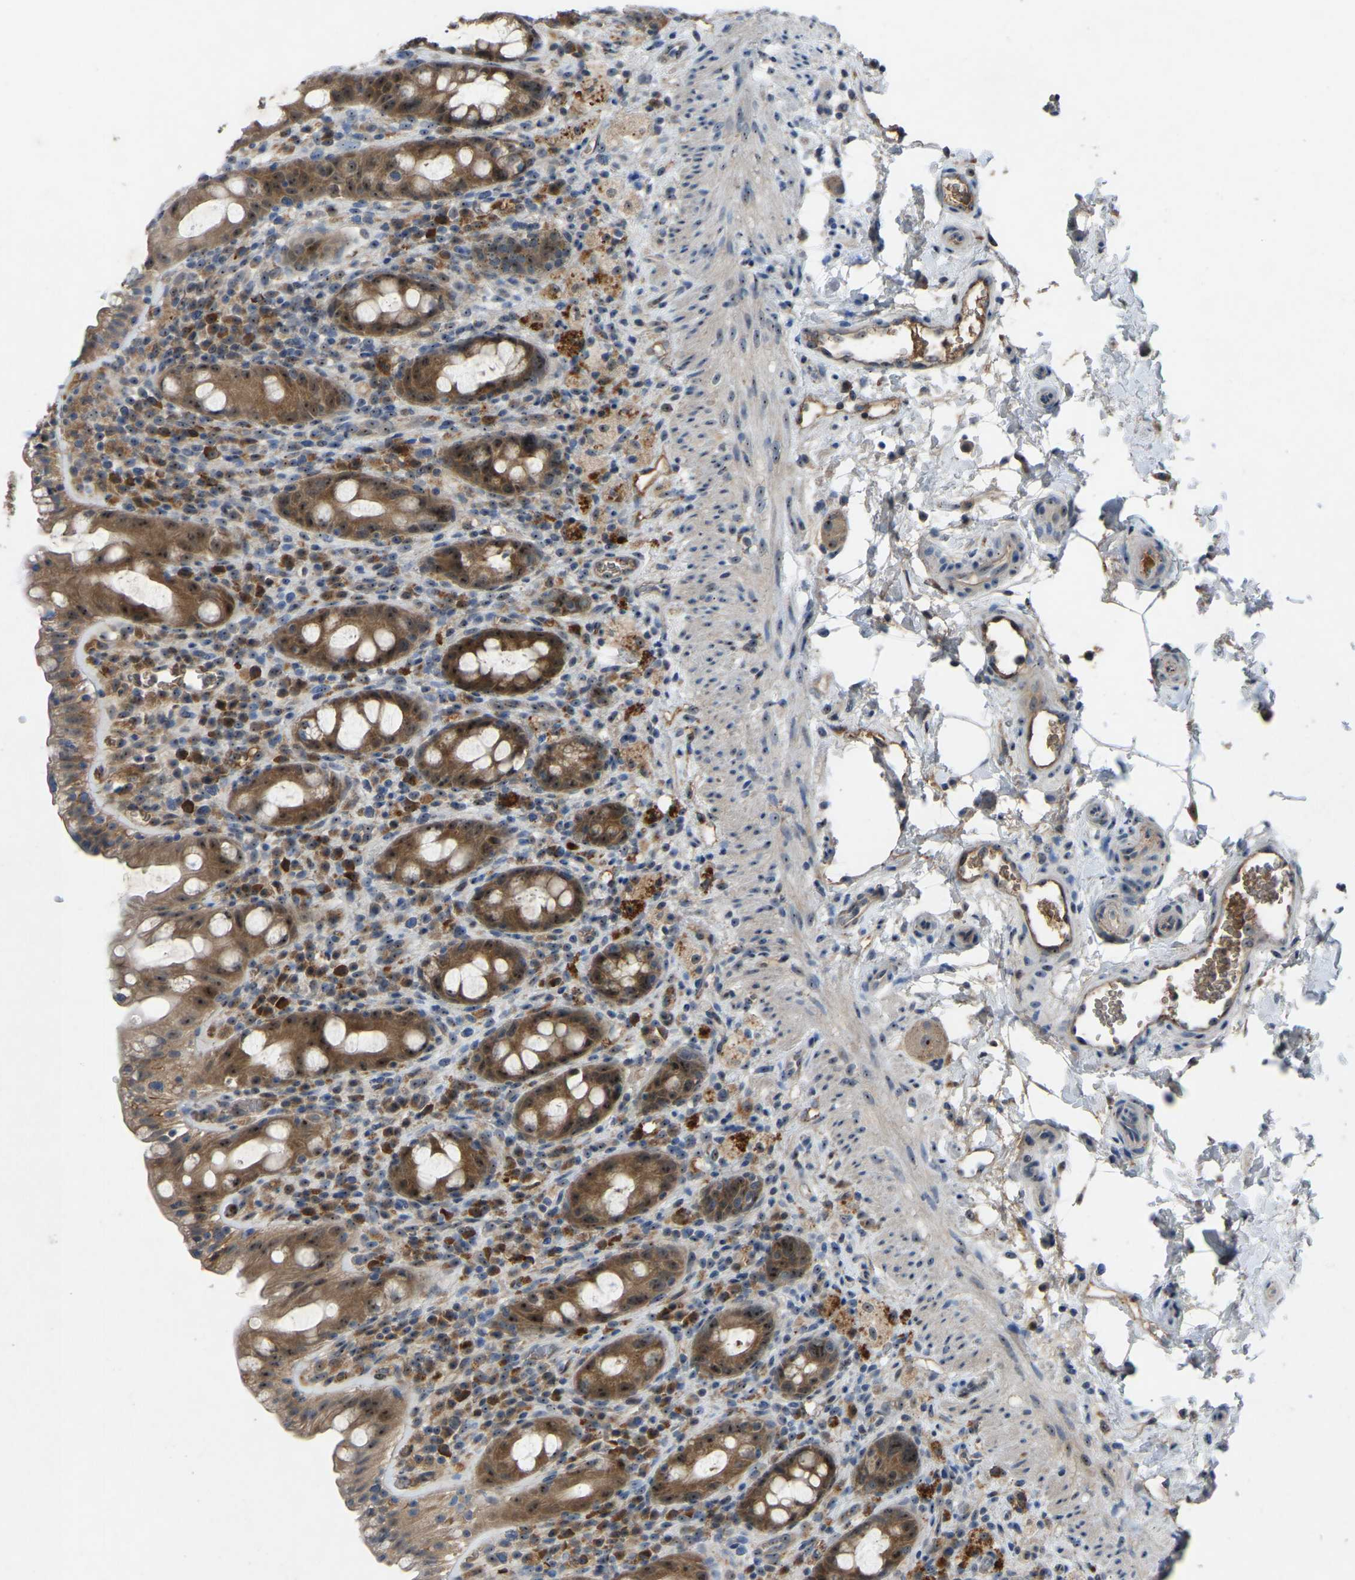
{"staining": {"intensity": "moderate", "quantity": ">75%", "location": "cytoplasmic/membranous,nuclear"}, "tissue": "rectum", "cell_type": "Glandular cells", "image_type": "normal", "snomed": [{"axis": "morphology", "description": "Normal tissue, NOS"}, {"axis": "topography", "description": "Rectum"}], "caption": "Moderate cytoplasmic/membranous,nuclear protein expression is seen in approximately >75% of glandular cells in rectum. The protein of interest is shown in brown color, while the nuclei are stained blue.", "gene": "FHIT", "patient": {"sex": "male", "age": 44}}